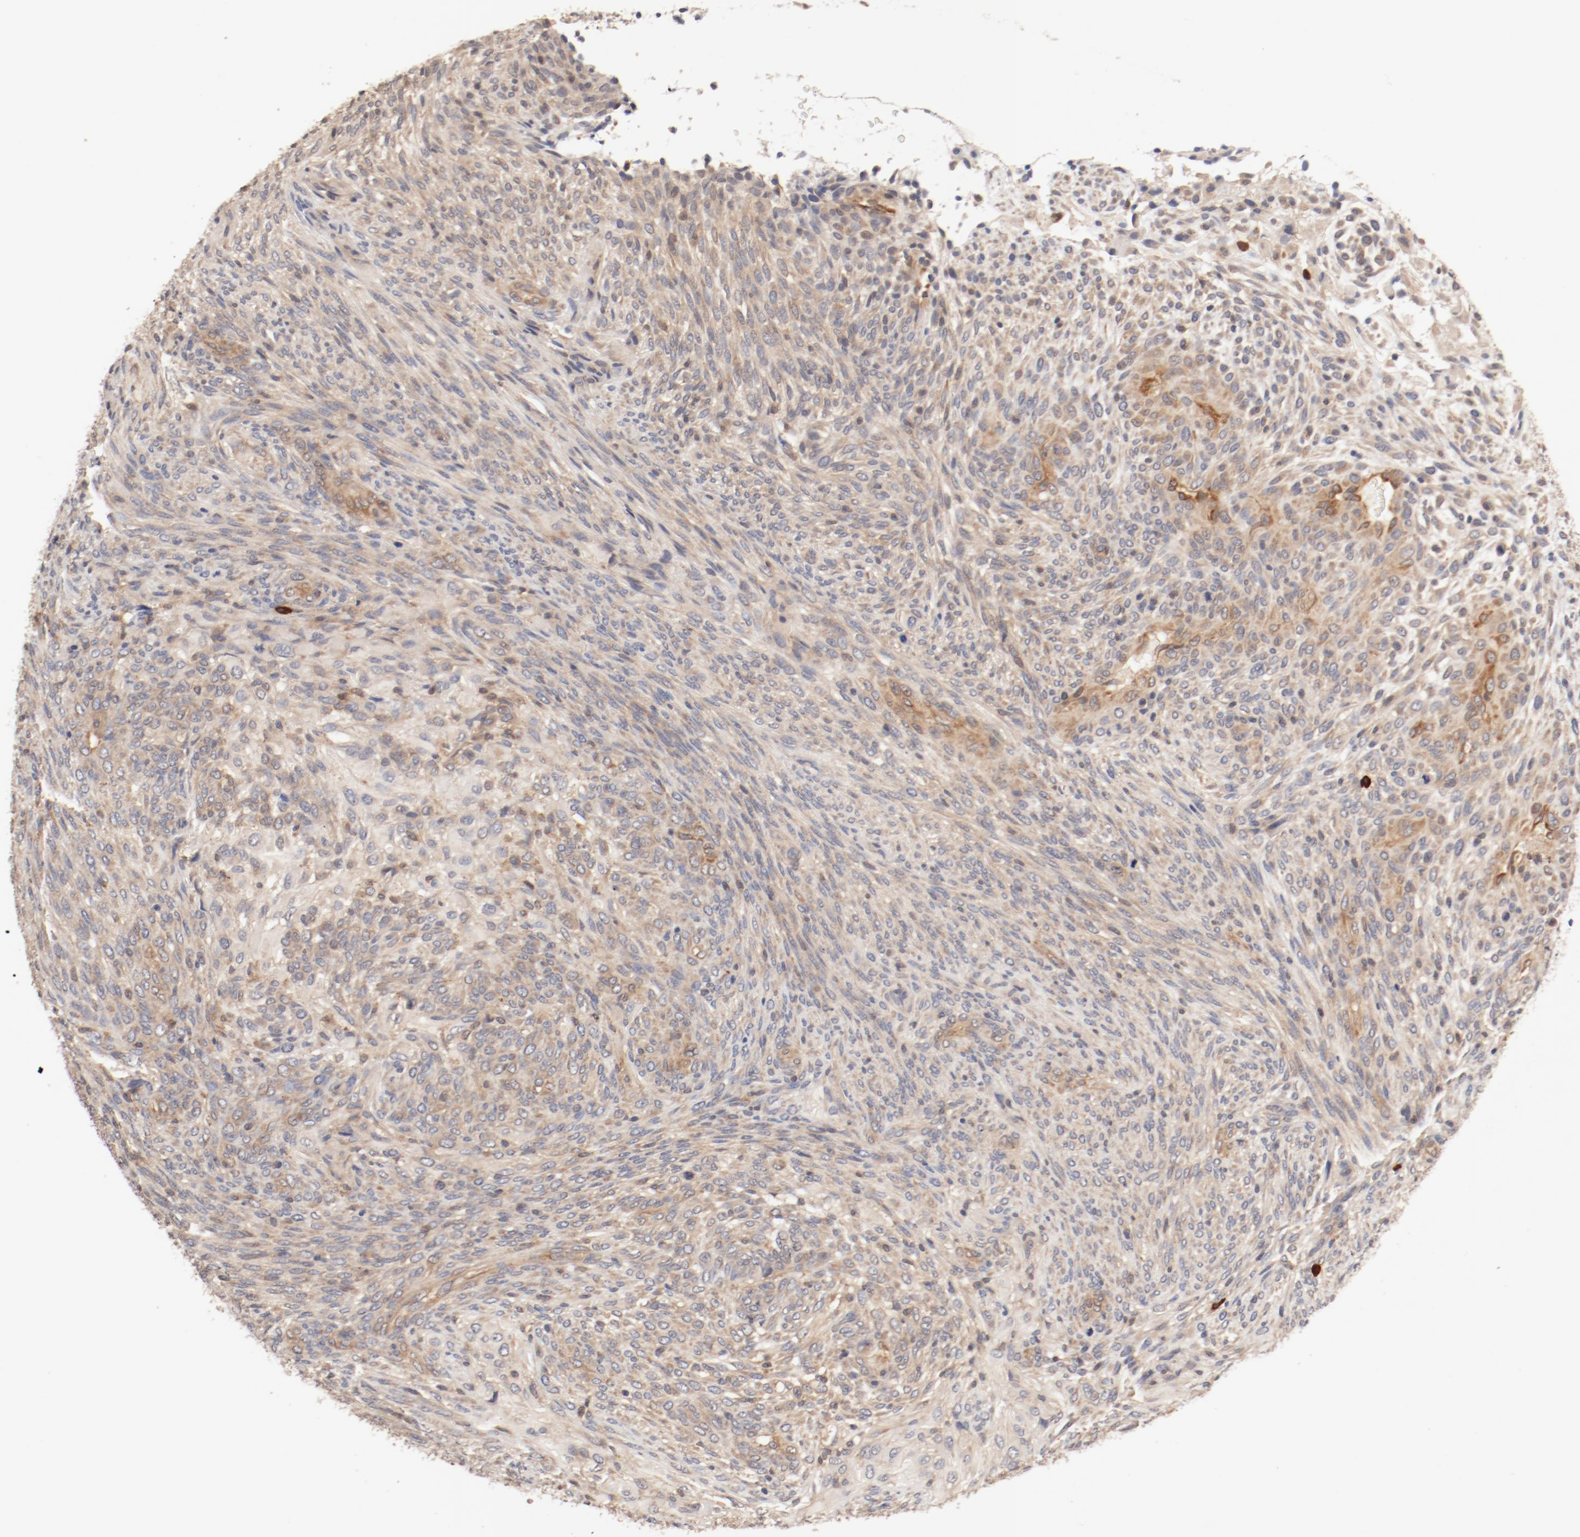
{"staining": {"intensity": "weak", "quantity": "25%-75%", "location": "cytoplasmic/membranous"}, "tissue": "glioma", "cell_type": "Tumor cells", "image_type": "cancer", "snomed": [{"axis": "morphology", "description": "Glioma, malignant, High grade"}, {"axis": "topography", "description": "Cerebral cortex"}], "caption": "This is an image of IHC staining of glioma, which shows weak staining in the cytoplasmic/membranous of tumor cells.", "gene": "UBE2J1", "patient": {"sex": "female", "age": 55}}